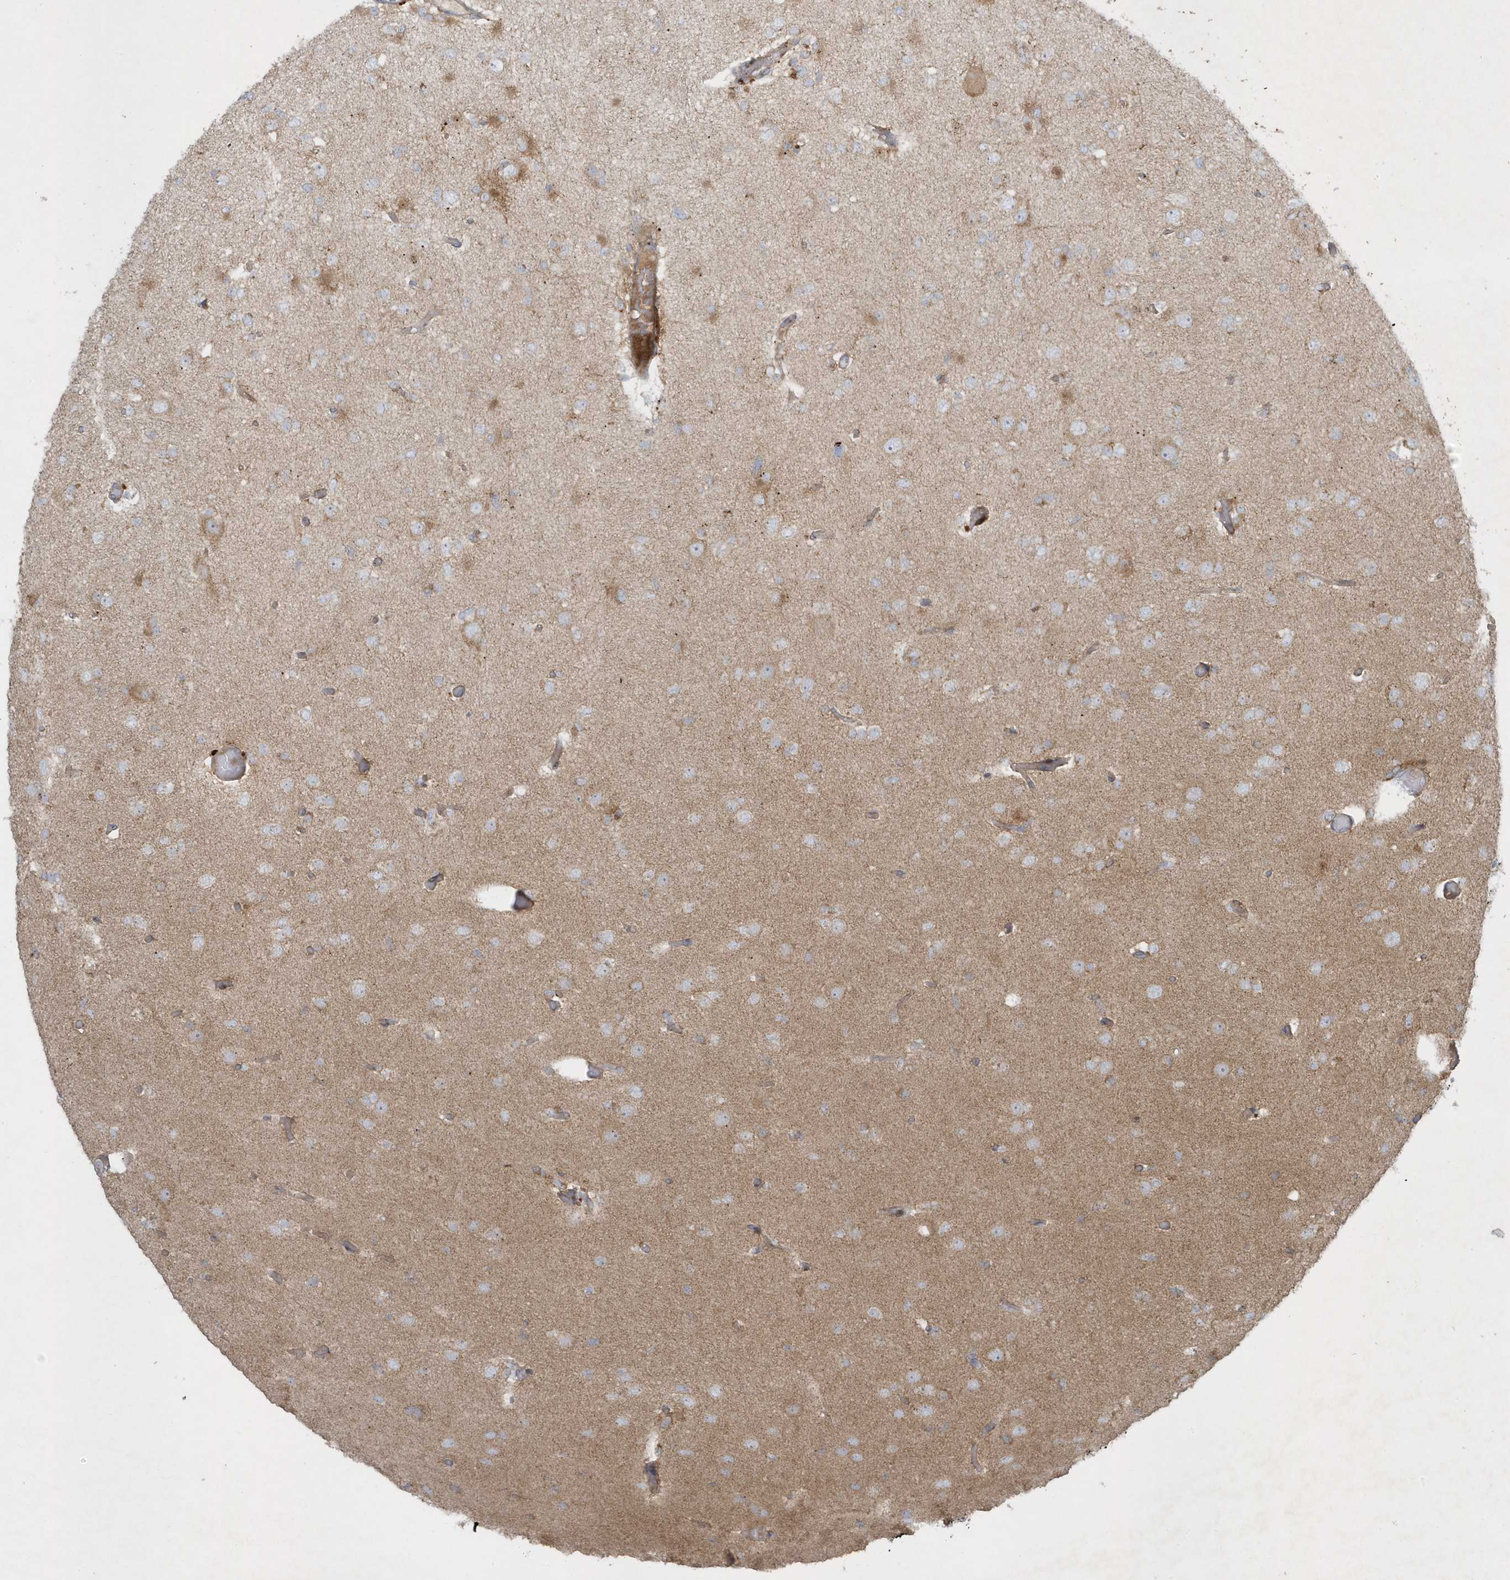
{"staining": {"intensity": "weak", "quantity": "<25%", "location": "cytoplasmic/membranous"}, "tissue": "glioma", "cell_type": "Tumor cells", "image_type": "cancer", "snomed": [{"axis": "morphology", "description": "Glioma, malignant, Low grade"}, {"axis": "topography", "description": "Brain"}], "caption": "Immunohistochemistry (IHC) of human glioma displays no positivity in tumor cells.", "gene": "SLC38A2", "patient": {"sex": "female", "age": 22}}